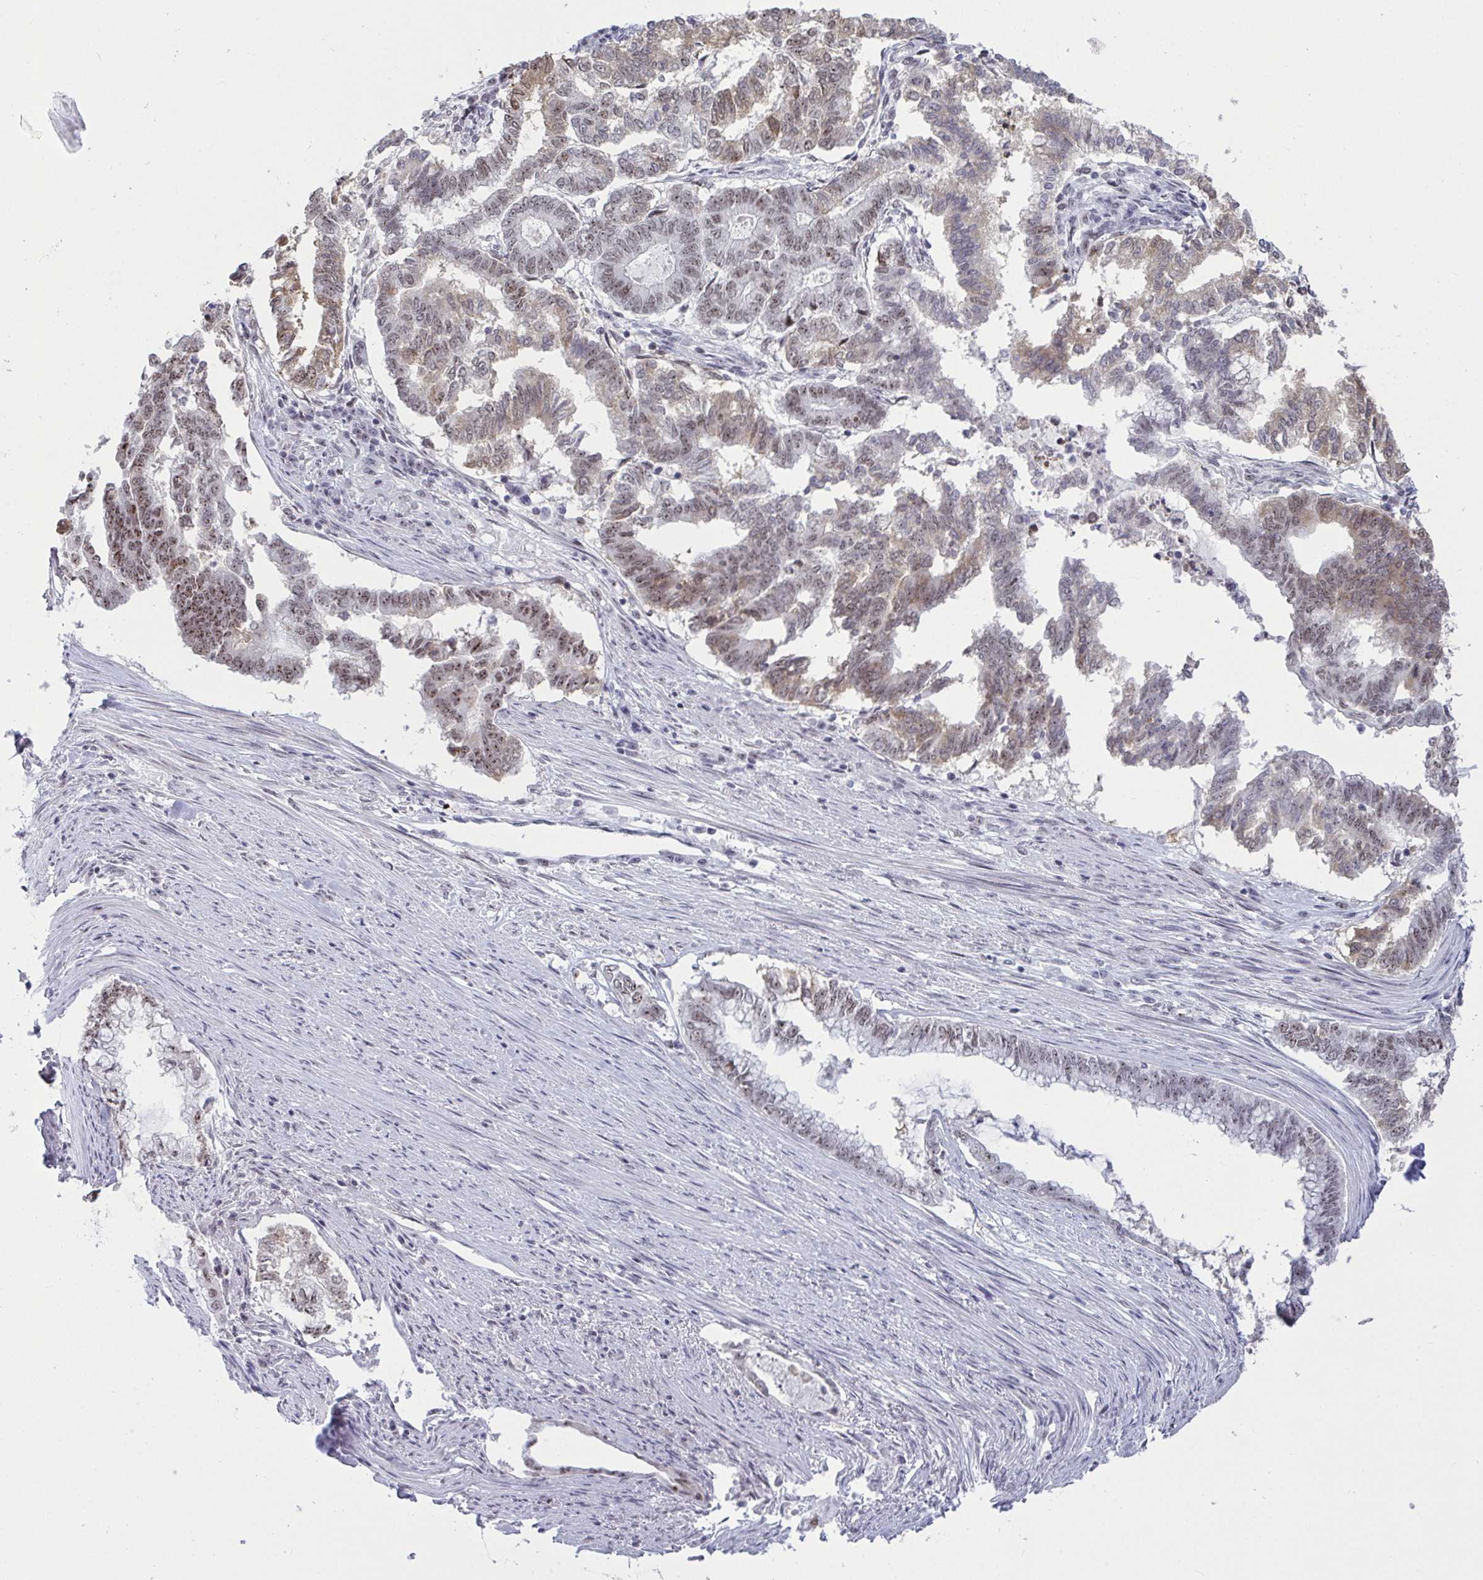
{"staining": {"intensity": "weak", "quantity": "25%-75%", "location": "cytoplasmic/membranous,nuclear"}, "tissue": "endometrial cancer", "cell_type": "Tumor cells", "image_type": "cancer", "snomed": [{"axis": "morphology", "description": "Adenocarcinoma, NOS"}, {"axis": "topography", "description": "Endometrium"}], "caption": "A micrograph of endometrial cancer stained for a protein reveals weak cytoplasmic/membranous and nuclear brown staining in tumor cells.", "gene": "SUPT16H", "patient": {"sex": "female", "age": 79}}